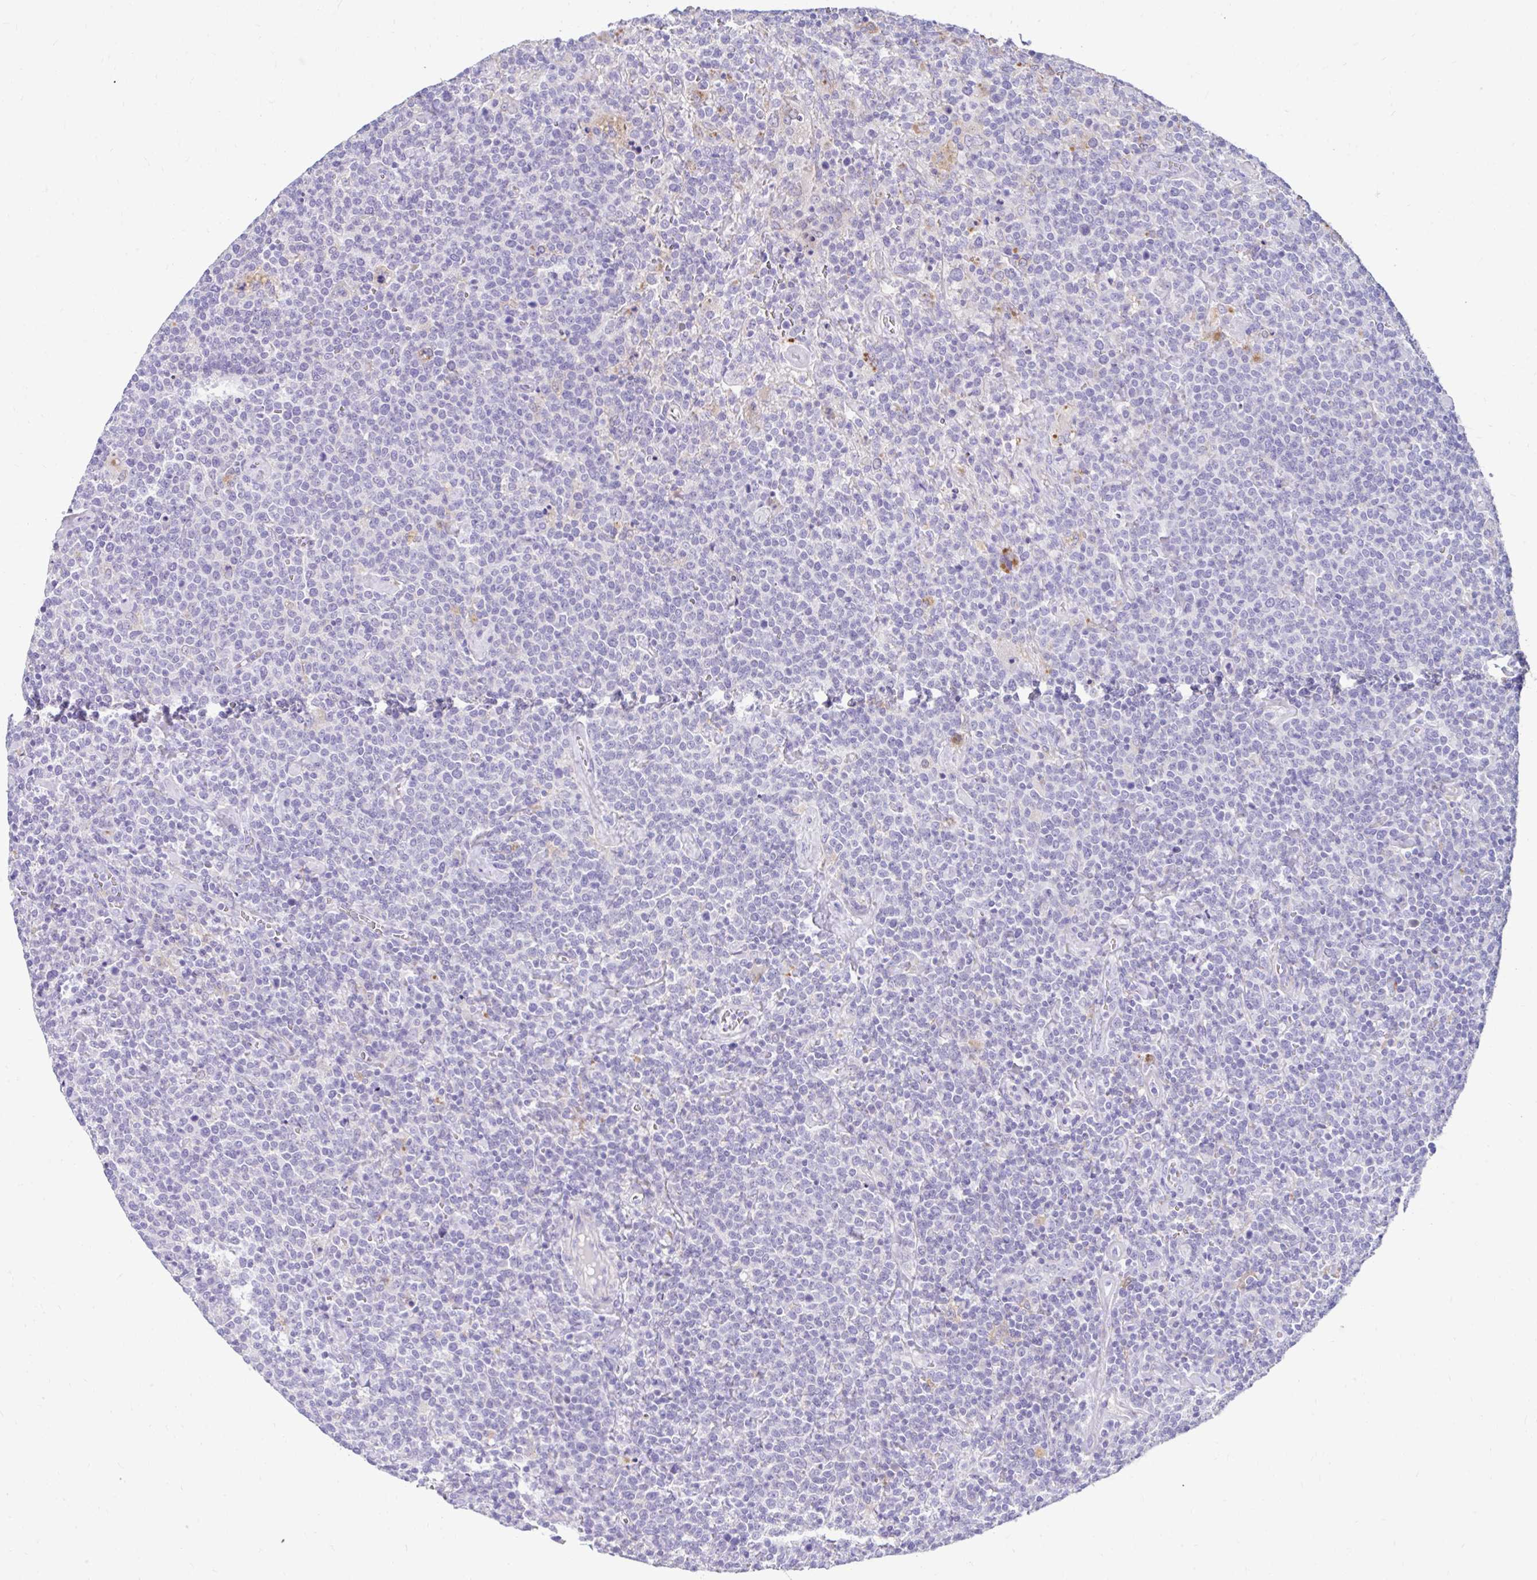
{"staining": {"intensity": "negative", "quantity": "none", "location": "none"}, "tissue": "lymphoma", "cell_type": "Tumor cells", "image_type": "cancer", "snomed": [{"axis": "morphology", "description": "Malignant lymphoma, non-Hodgkin's type, High grade"}, {"axis": "topography", "description": "Lymph node"}], "caption": "High magnification brightfield microscopy of lymphoma stained with DAB (brown) and counterstained with hematoxylin (blue): tumor cells show no significant positivity.", "gene": "ZNF33A", "patient": {"sex": "male", "age": 61}}